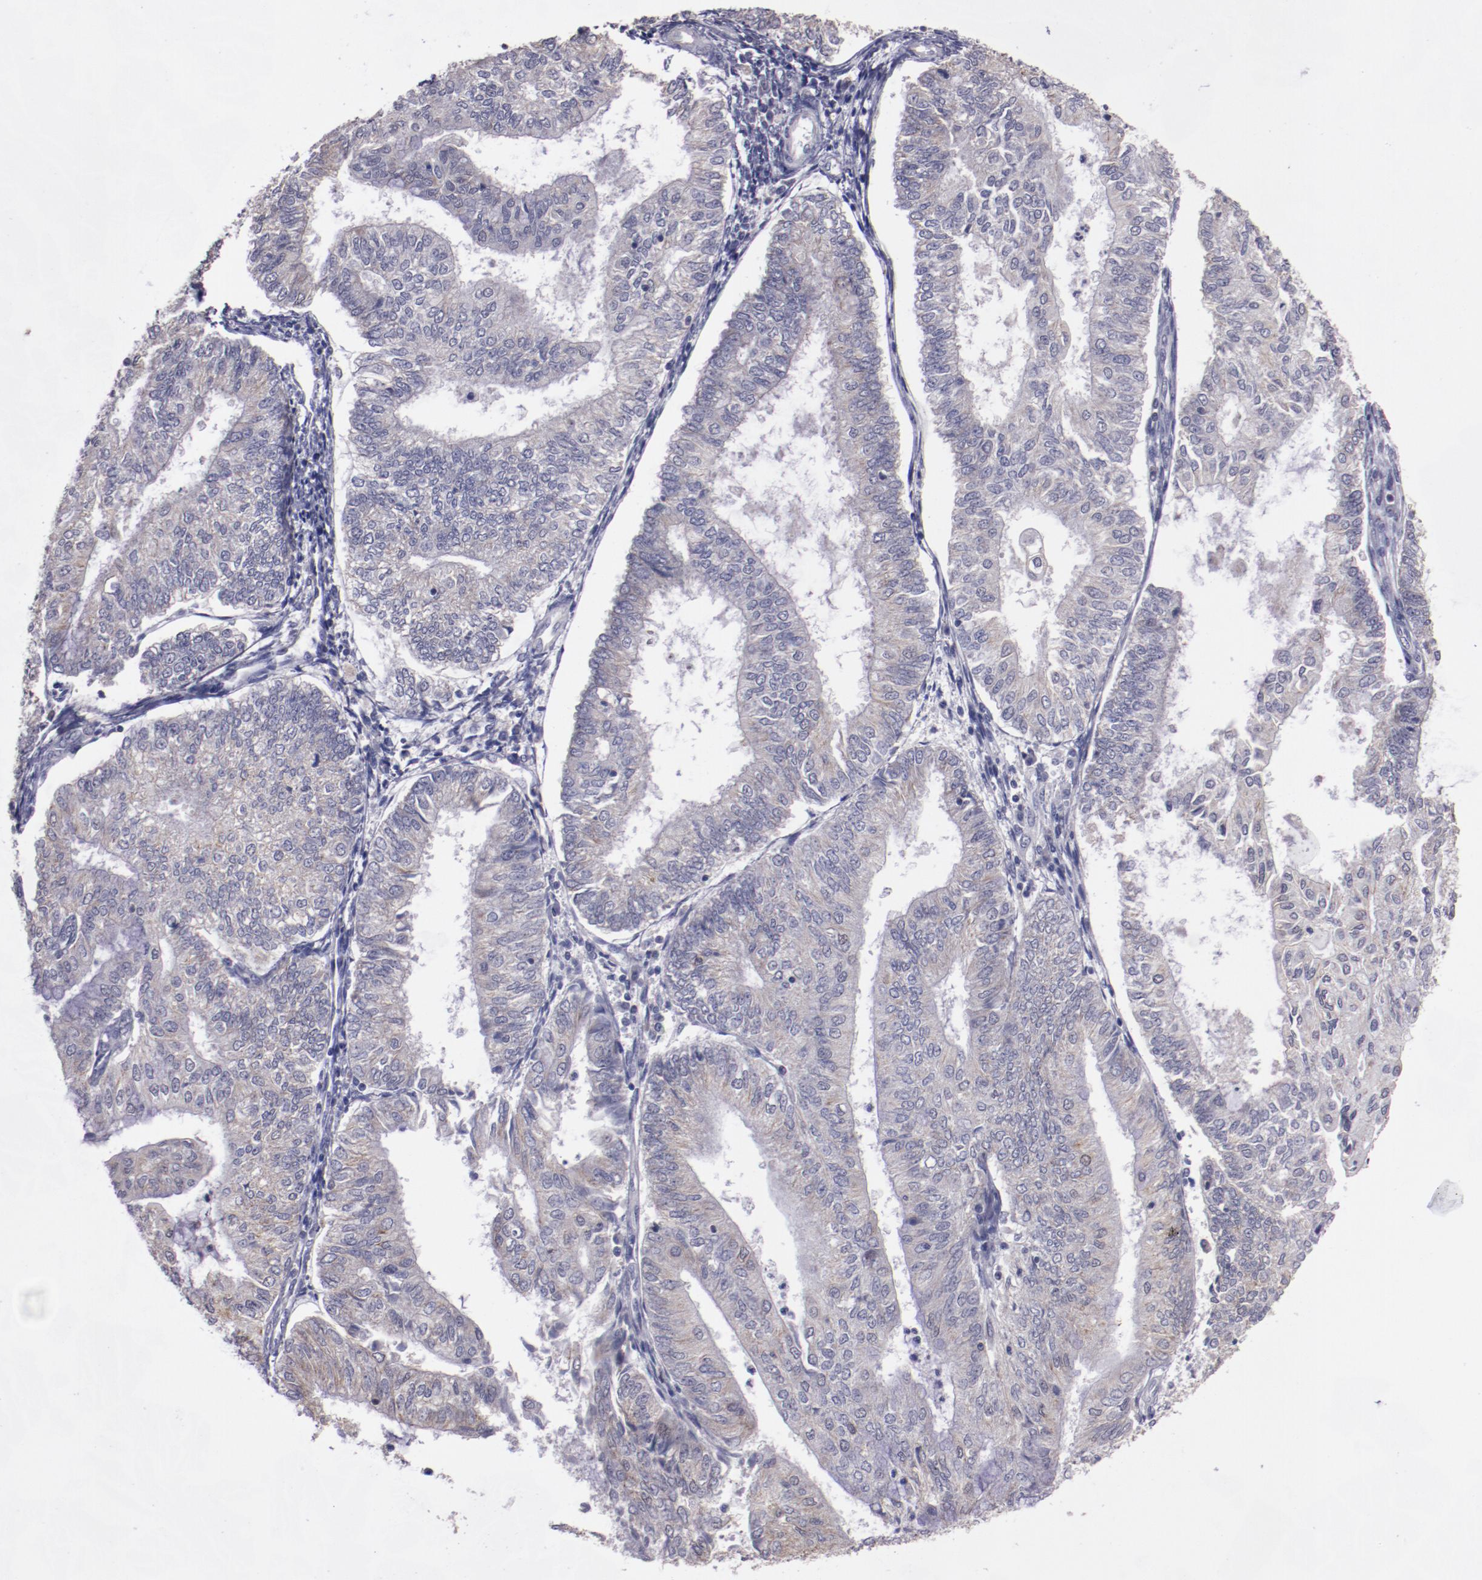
{"staining": {"intensity": "weak", "quantity": "25%-75%", "location": "cytoplasmic/membranous"}, "tissue": "endometrial cancer", "cell_type": "Tumor cells", "image_type": "cancer", "snomed": [{"axis": "morphology", "description": "Adenocarcinoma, NOS"}, {"axis": "topography", "description": "Endometrium"}], "caption": "A low amount of weak cytoplasmic/membranous staining is appreciated in approximately 25%-75% of tumor cells in endometrial adenocarcinoma tissue. The staining is performed using DAB brown chromogen to label protein expression. The nuclei are counter-stained blue using hematoxylin.", "gene": "NRXN3", "patient": {"sex": "female", "age": 59}}